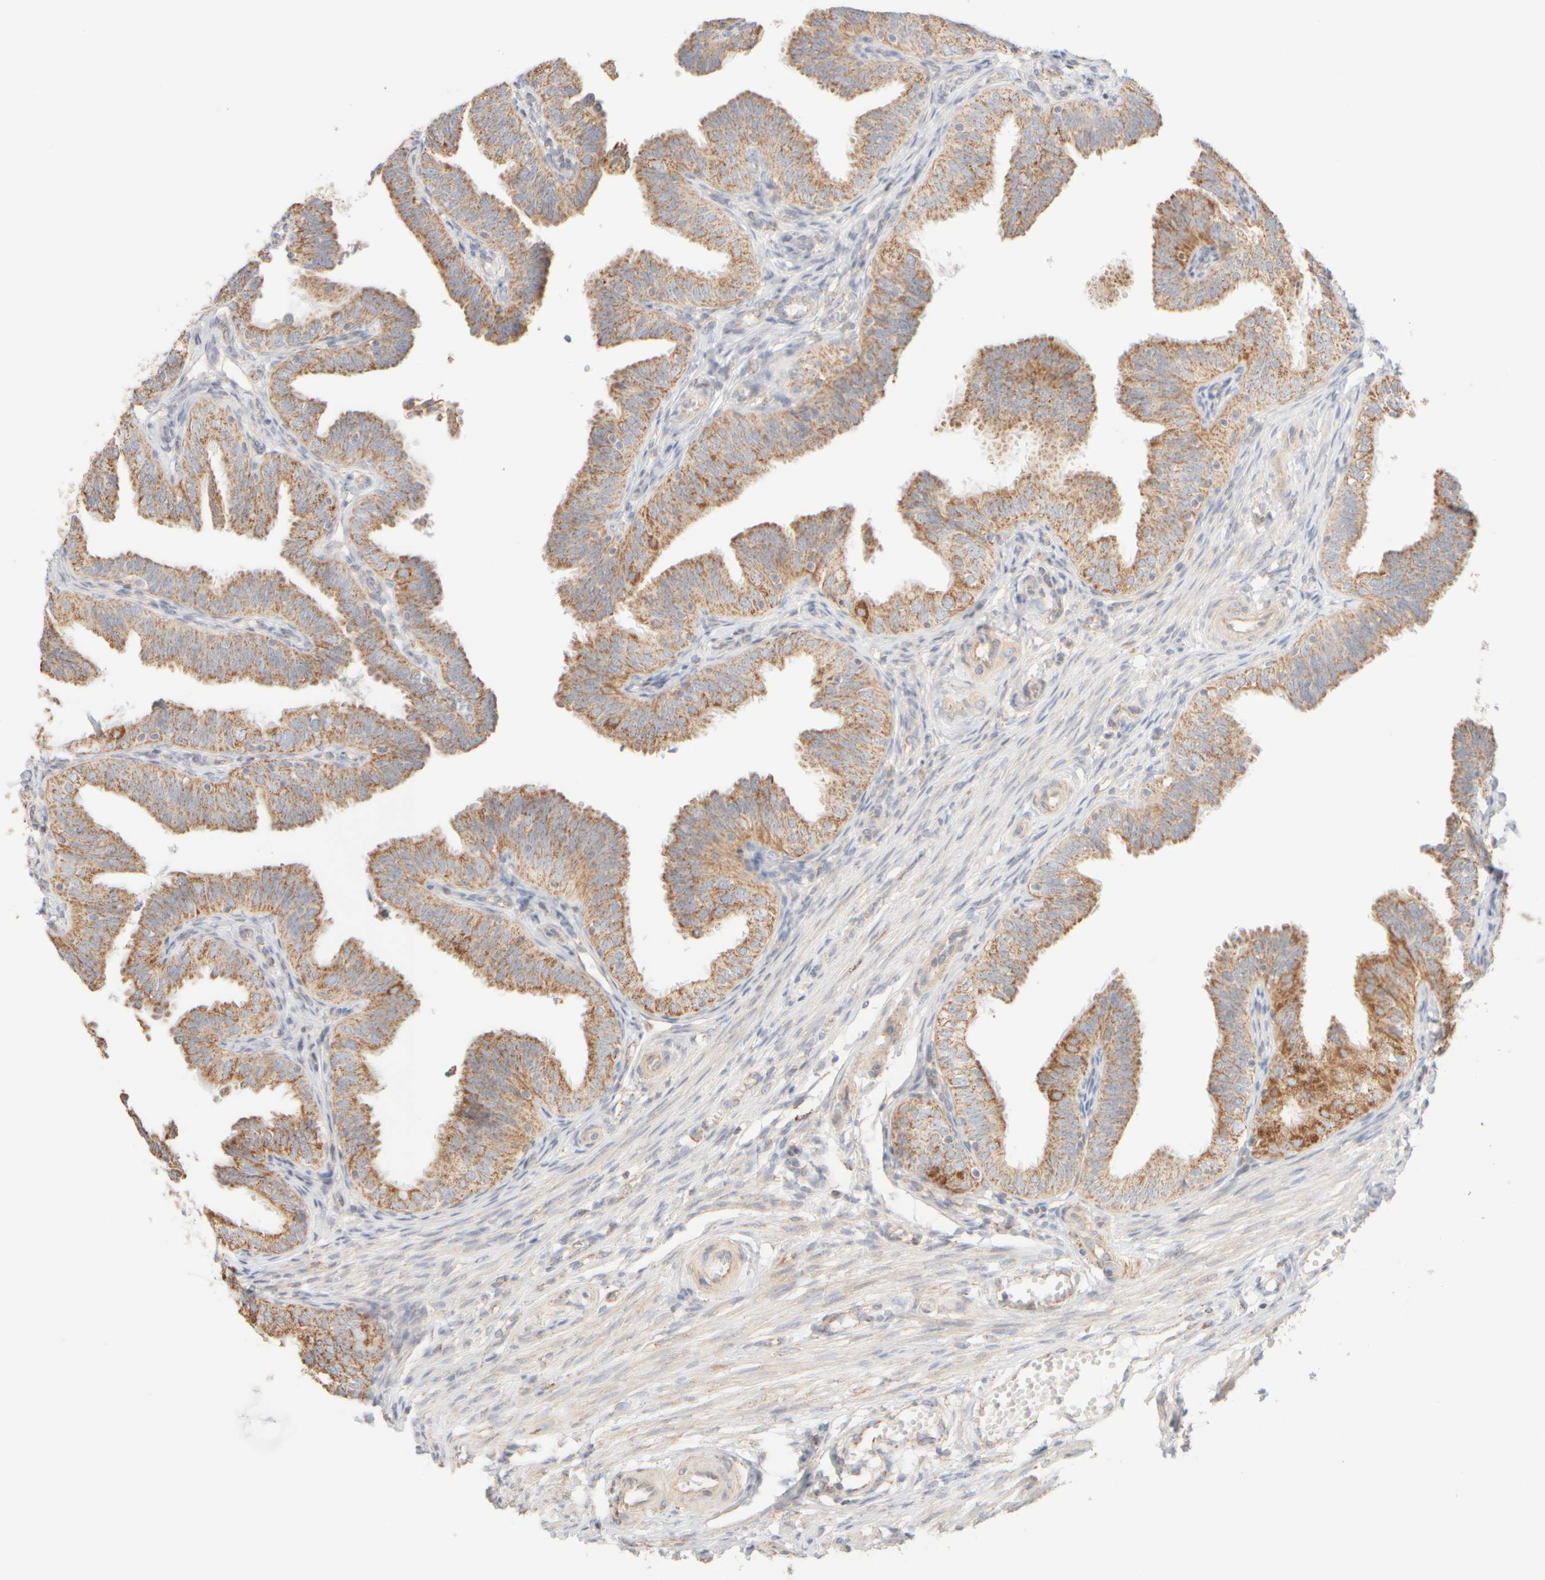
{"staining": {"intensity": "moderate", "quantity": ">75%", "location": "cytoplasmic/membranous"}, "tissue": "fallopian tube", "cell_type": "Glandular cells", "image_type": "normal", "snomed": [{"axis": "morphology", "description": "Normal tissue, NOS"}, {"axis": "topography", "description": "Fallopian tube"}], "caption": "Immunohistochemical staining of unremarkable fallopian tube demonstrates moderate cytoplasmic/membranous protein expression in about >75% of glandular cells.", "gene": "APBB2", "patient": {"sex": "female", "age": 35}}